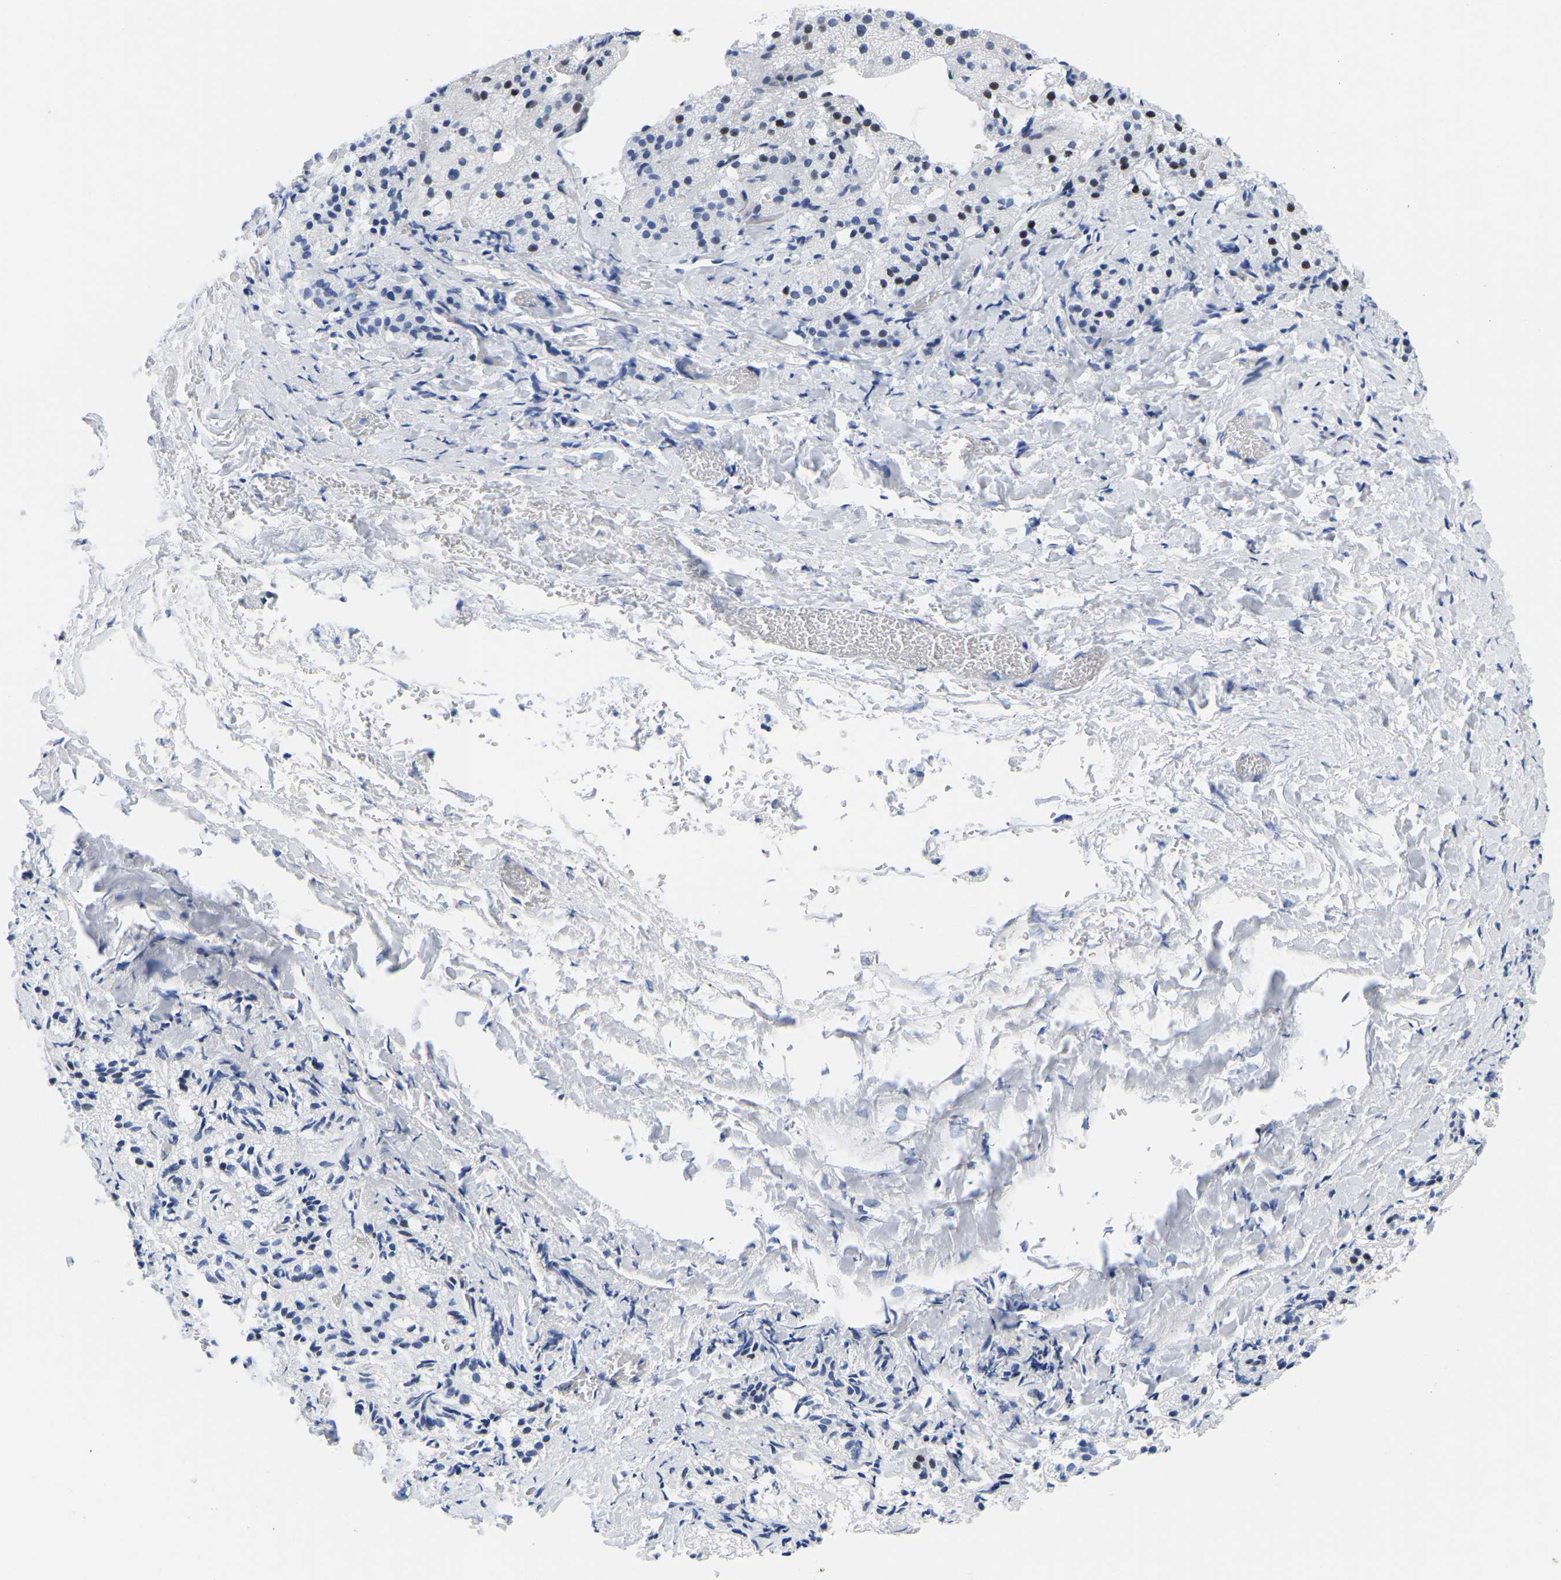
{"staining": {"intensity": "weak", "quantity": "<25%", "location": "nuclear"}, "tissue": "adrenal gland", "cell_type": "Glandular cells", "image_type": "normal", "snomed": [{"axis": "morphology", "description": "Normal tissue, NOS"}, {"axis": "topography", "description": "Adrenal gland"}], "caption": "IHC of normal adrenal gland displays no staining in glandular cells.", "gene": "UPK3A", "patient": {"sex": "female", "age": 44}}